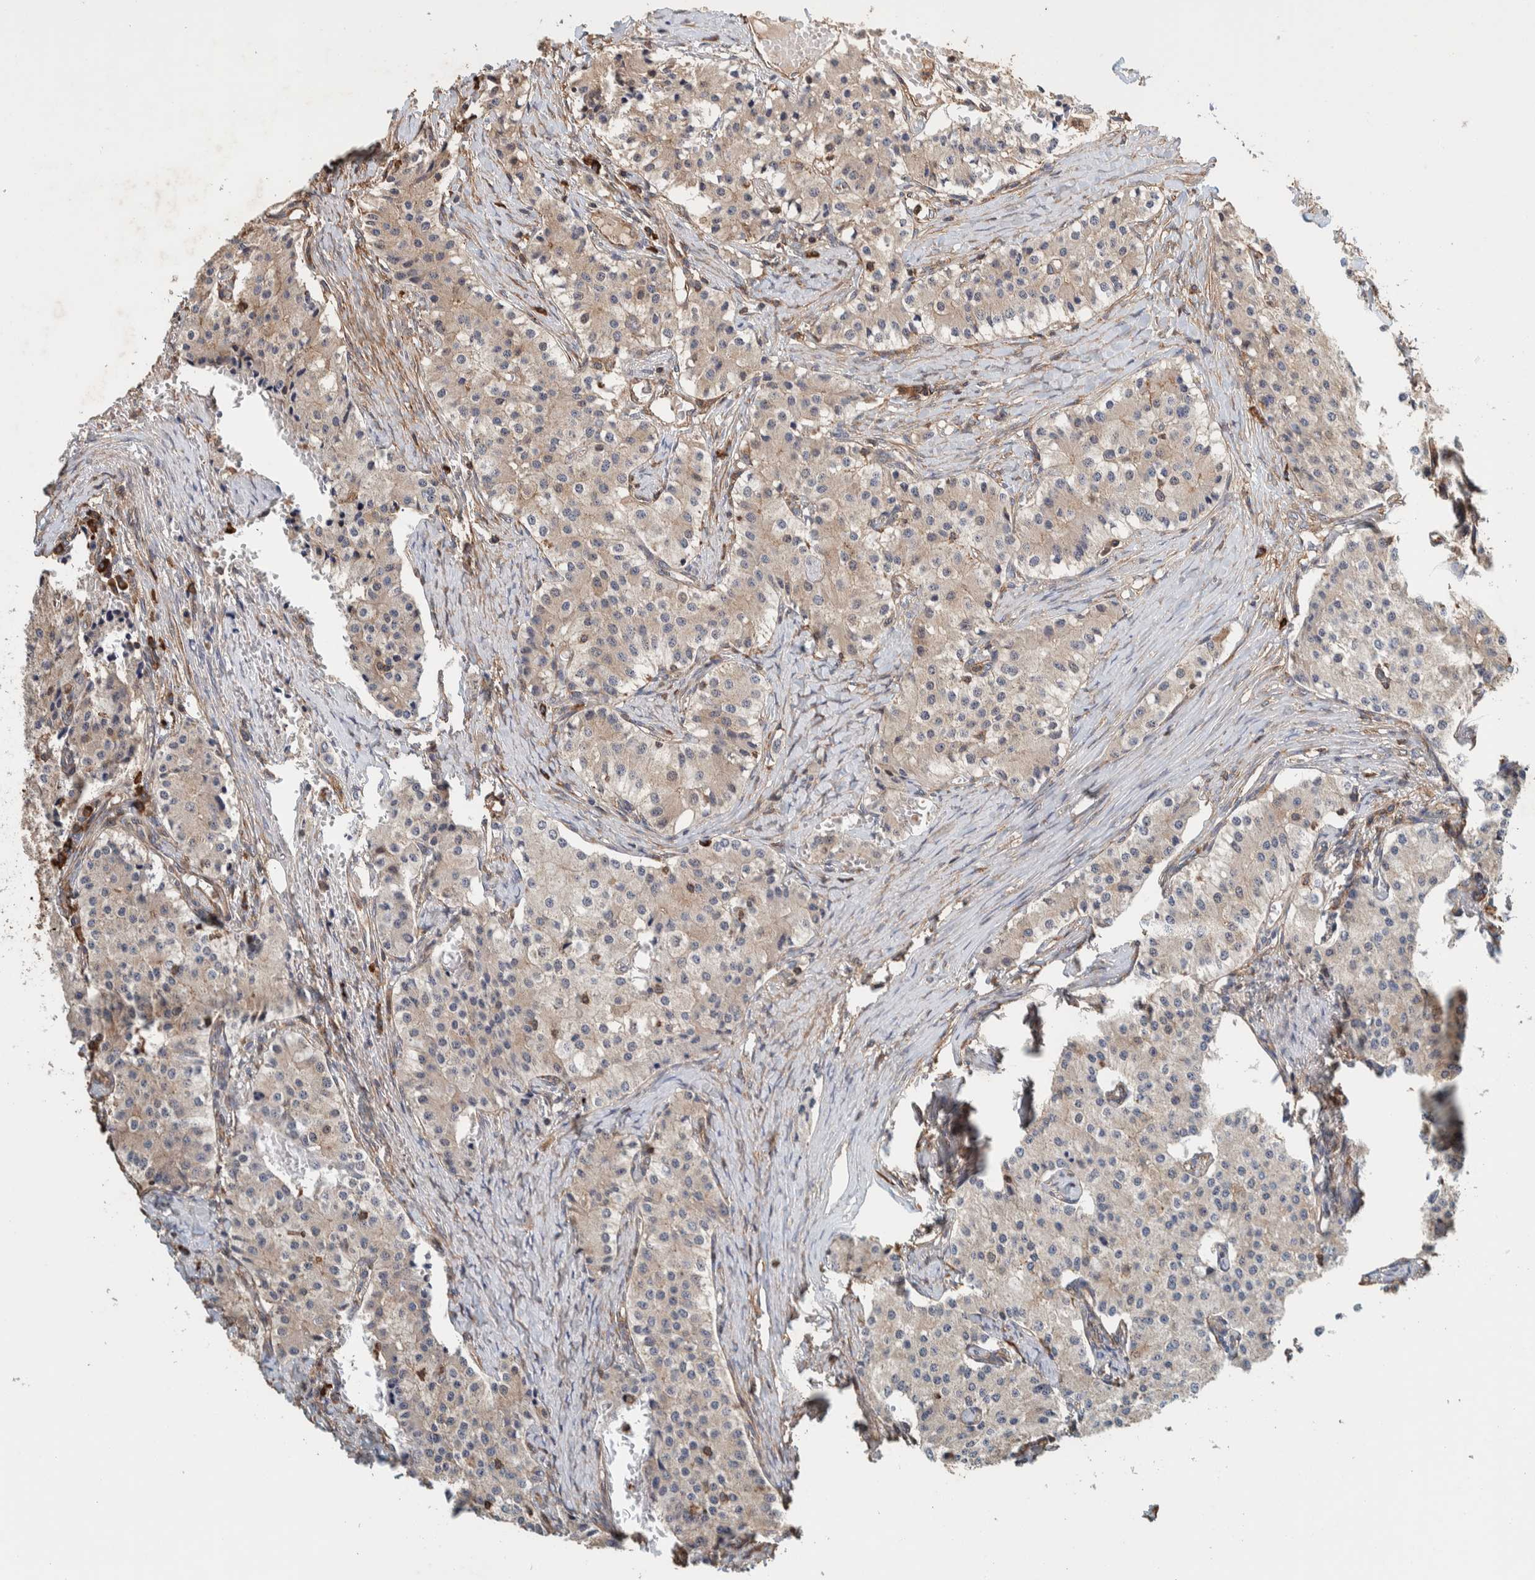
{"staining": {"intensity": "weak", "quantity": "25%-75%", "location": "cytoplasmic/membranous"}, "tissue": "carcinoid", "cell_type": "Tumor cells", "image_type": "cancer", "snomed": [{"axis": "morphology", "description": "Carcinoid, malignant, NOS"}, {"axis": "topography", "description": "Colon"}], "caption": "Approximately 25%-75% of tumor cells in malignant carcinoid exhibit weak cytoplasmic/membranous protein expression as visualized by brown immunohistochemical staining.", "gene": "PLA2G3", "patient": {"sex": "female", "age": 52}}